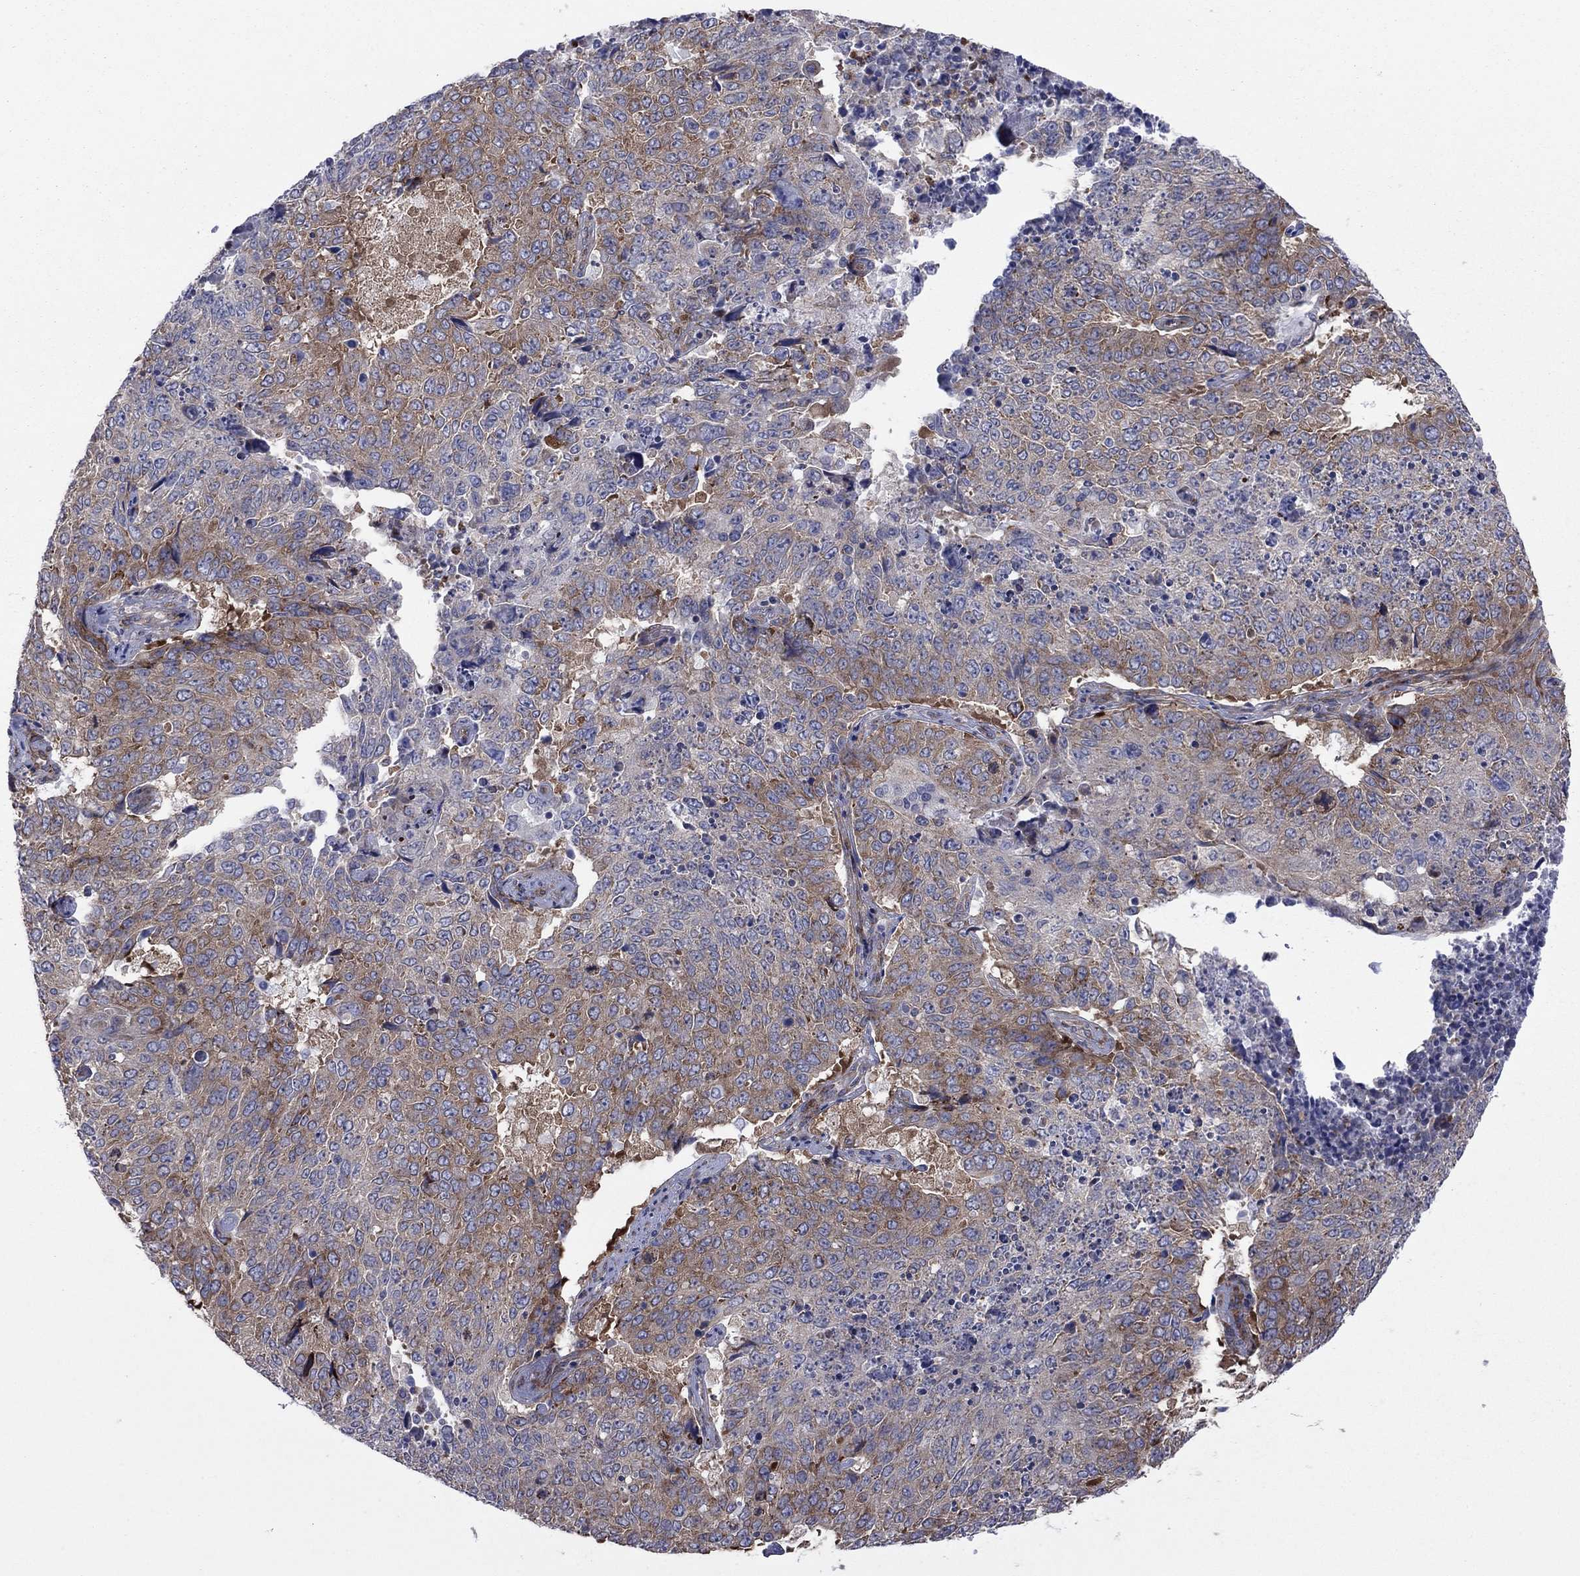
{"staining": {"intensity": "moderate", "quantity": "25%-75%", "location": "cytoplasmic/membranous"}, "tissue": "lung cancer", "cell_type": "Tumor cells", "image_type": "cancer", "snomed": [{"axis": "morphology", "description": "Normal tissue, NOS"}, {"axis": "morphology", "description": "Squamous cell carcinoma, NOS"}, {"axis": "topography", "description": "Bronchus"}, {"axis": "topography", "description": "Lung"}], "caption": "IHC micrograph of human lung cancer (squamous cell carcinoma) stained for a protein (brown), which shows medium levels of moderate cytoplasmic/membranous expression in approximately 25%-75% of tumor cells.", "gene": "GPR155", "patient": {"sex": "male", "age": 64}}